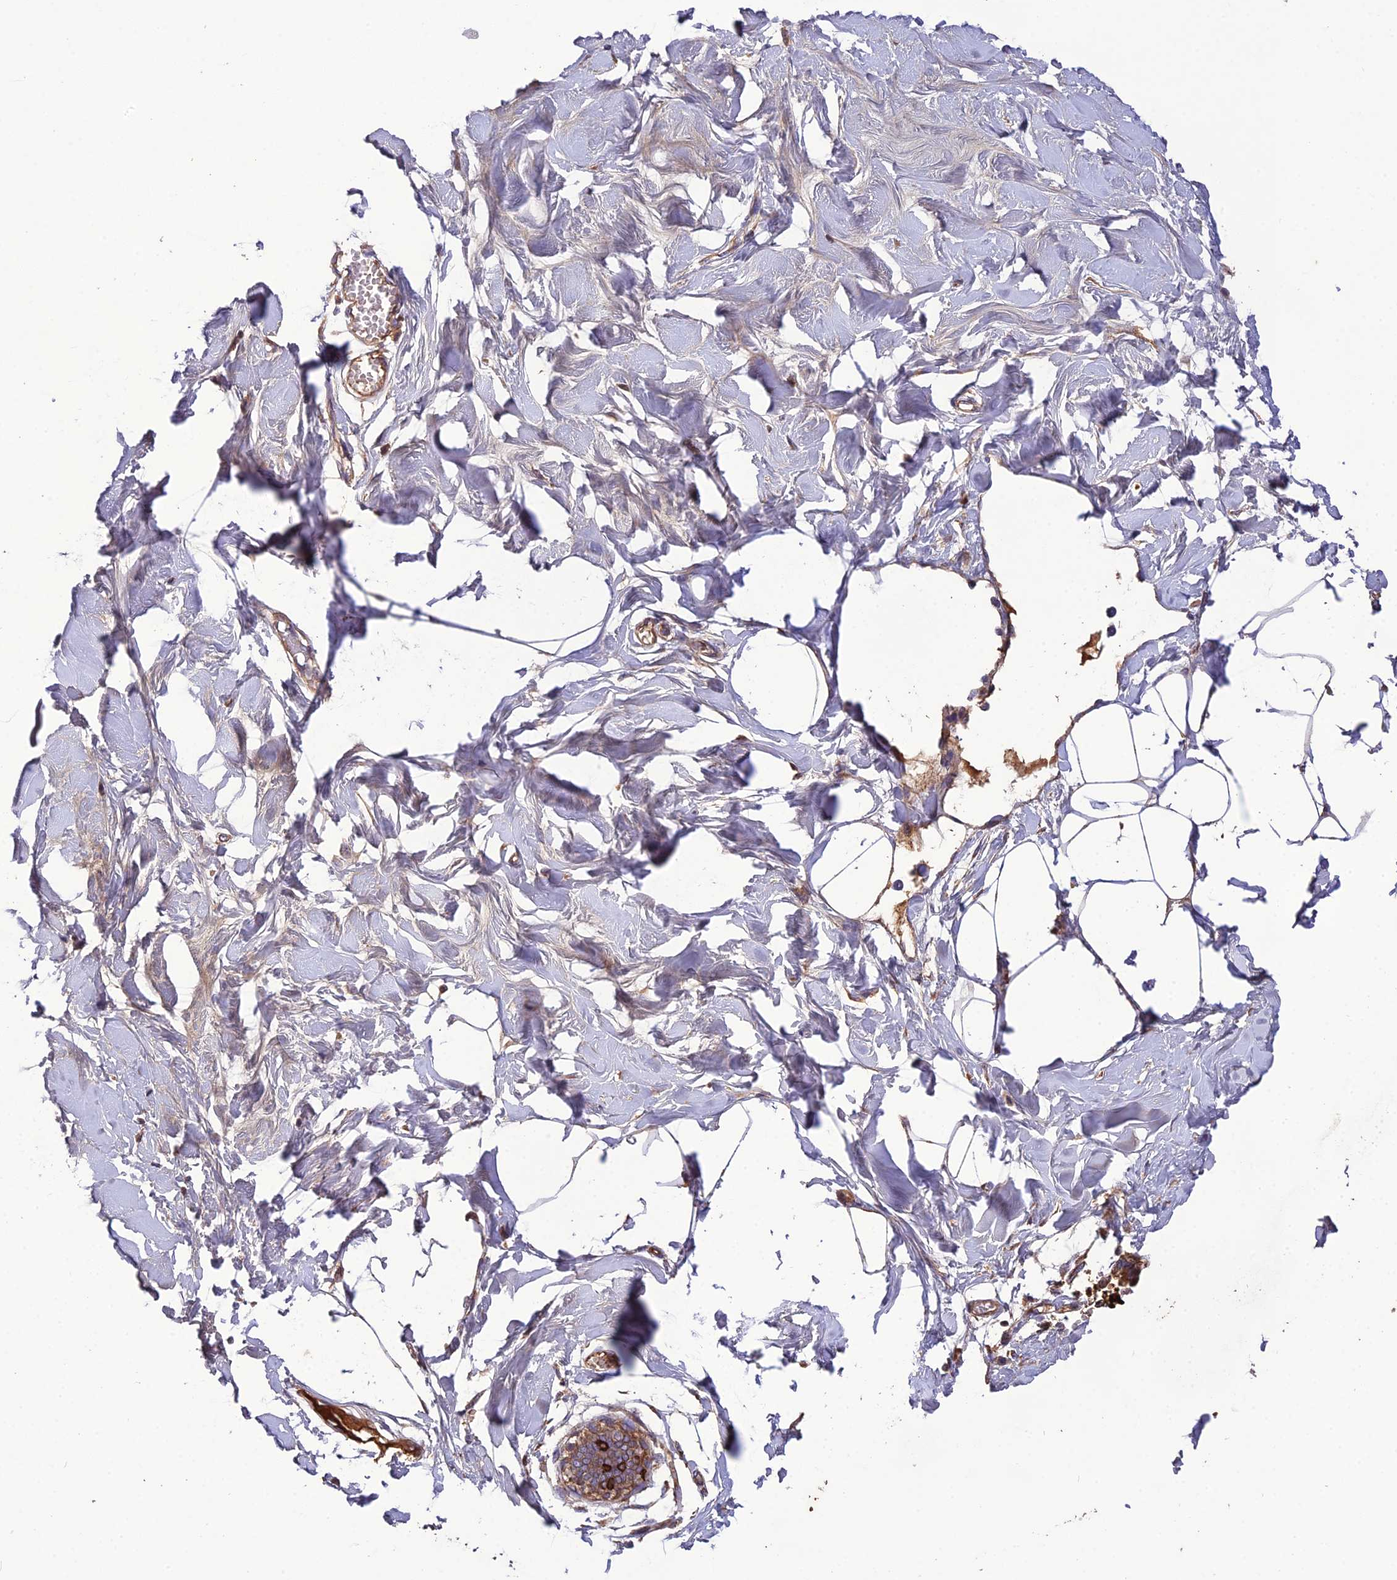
{"staining": {"intensity": "weak", "quantity": "25%-75%", "location": "cytoplasmic/membranous"}, "tissue": "breast", "cell_type": "Adipocytes", "image_type": "normal", "snomed": [{"axis": "morphology", "description": "Normal tissue, NOS"}, {"axis": "topography", "description": "Breast"}], "caption": "A low amount of weak cytoplasmic/membranous positivity is appreciated in approximately 25%-75% of adipocytes in benign breast. The staining was performed using DAB (3,3'-diaminobenzidine), with brown indicating positive protein expression. Nuclei are stained blue with hematoxylin.", "gene": "MIOS", "patient": {"sex": "female", "age": 27}}